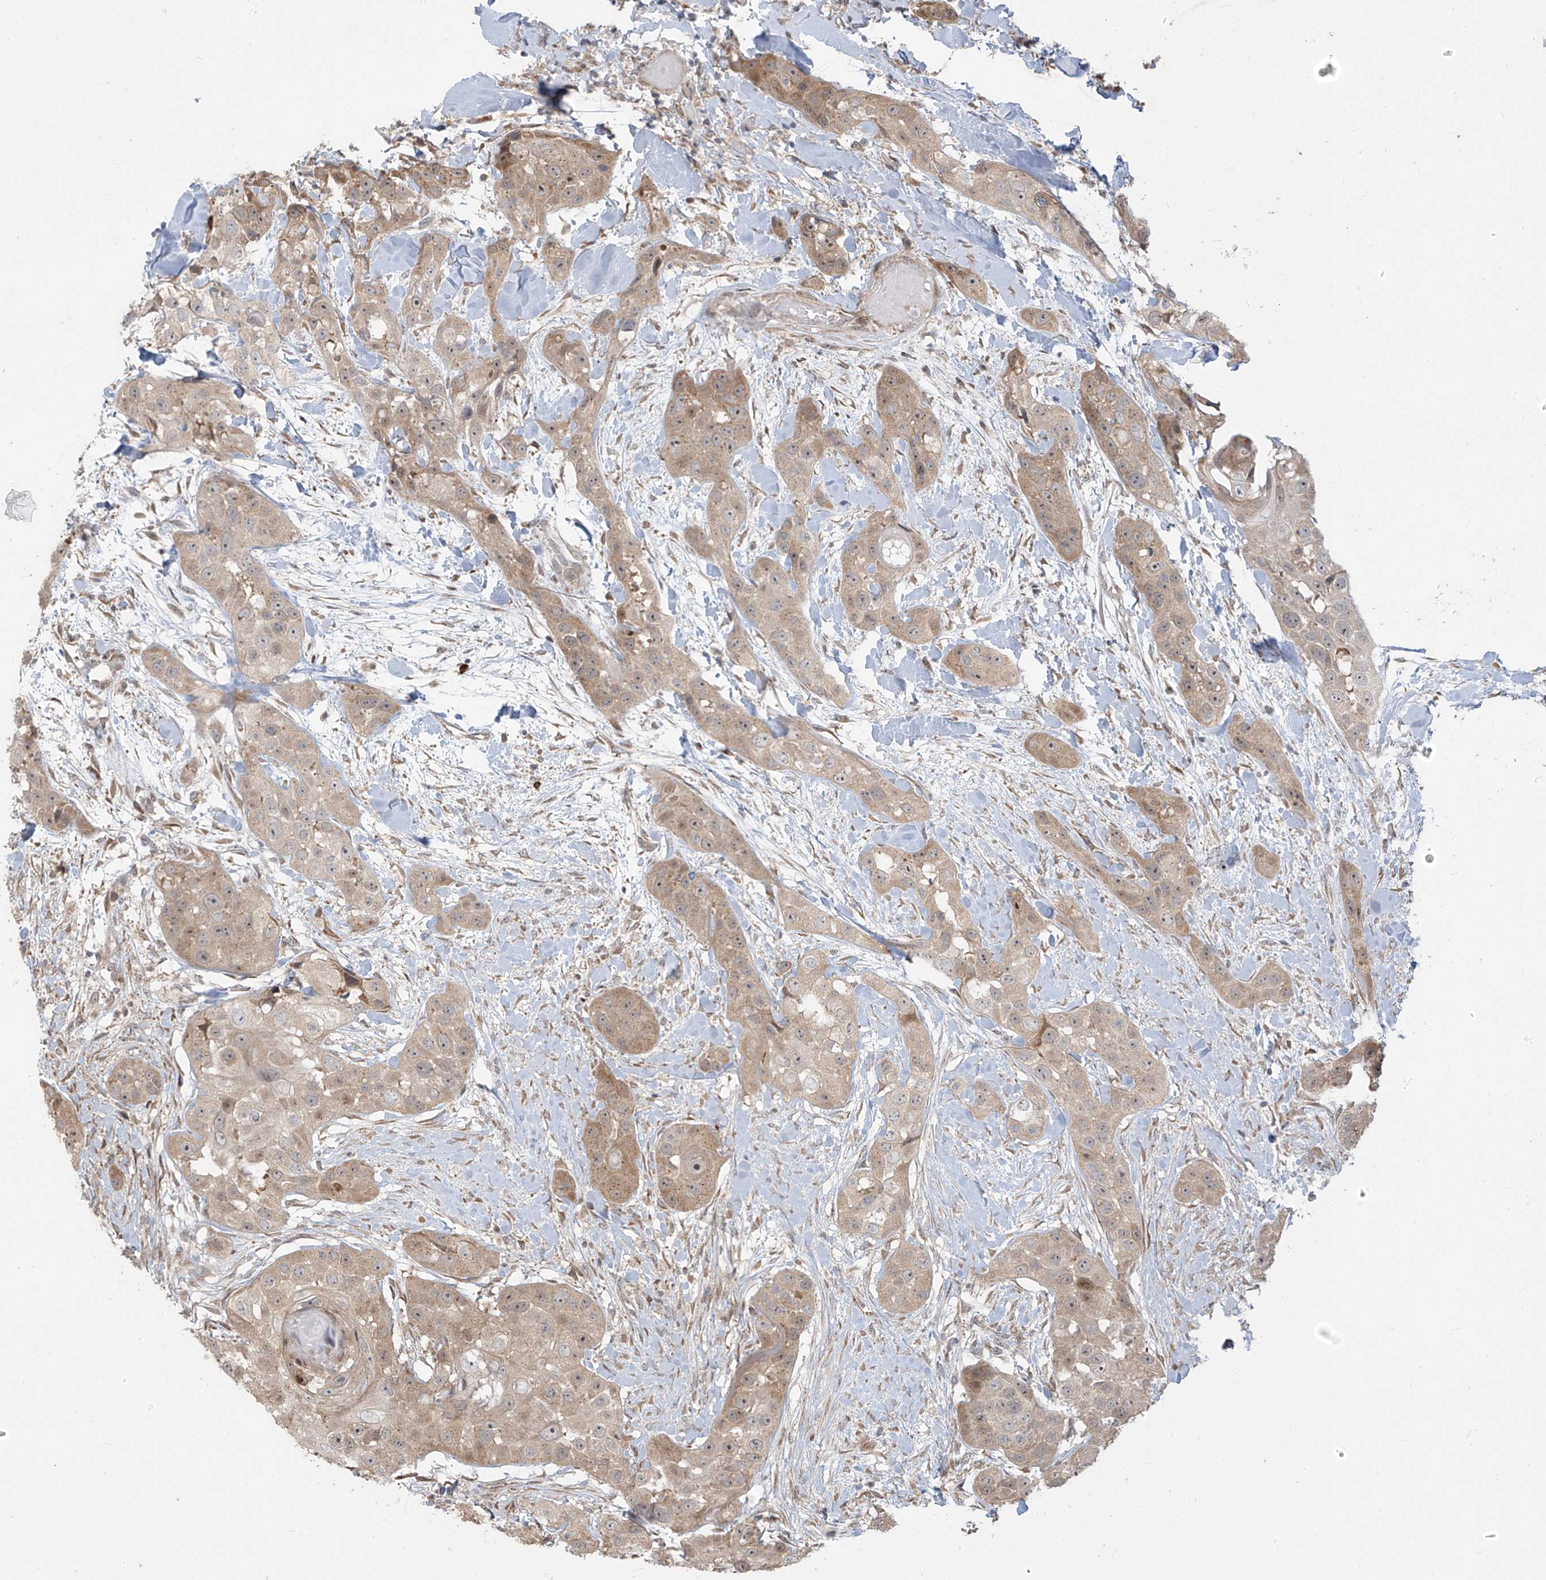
{"staining": {"intensity": "weak", "quantity": ">75%", "location": "cytoplasmic/membranous"}, "tissue": "head and neck cancer", "cell_type": "Tumor cells", "image_type": "cancer", "snomed": [{"axis": "morphology", "description": "Normal tissue, NOS"}, {"axis": "morphology", "description": "Squamous cell carcinoma, NOS"}, {"axis": "topography", "description": "Skeletal muscle"}, {"axis": "topography", "description": "Head-Neck"}], "caption": "Tumor cells demonstrate low levels of weak cytoplasmic/membranous positivity in approximately >75% of cells in human head and neck cancer (squamous cell carcinoma).", "gene": "PLEKHM3", "patient": {"sex": "male", "age": 51}}